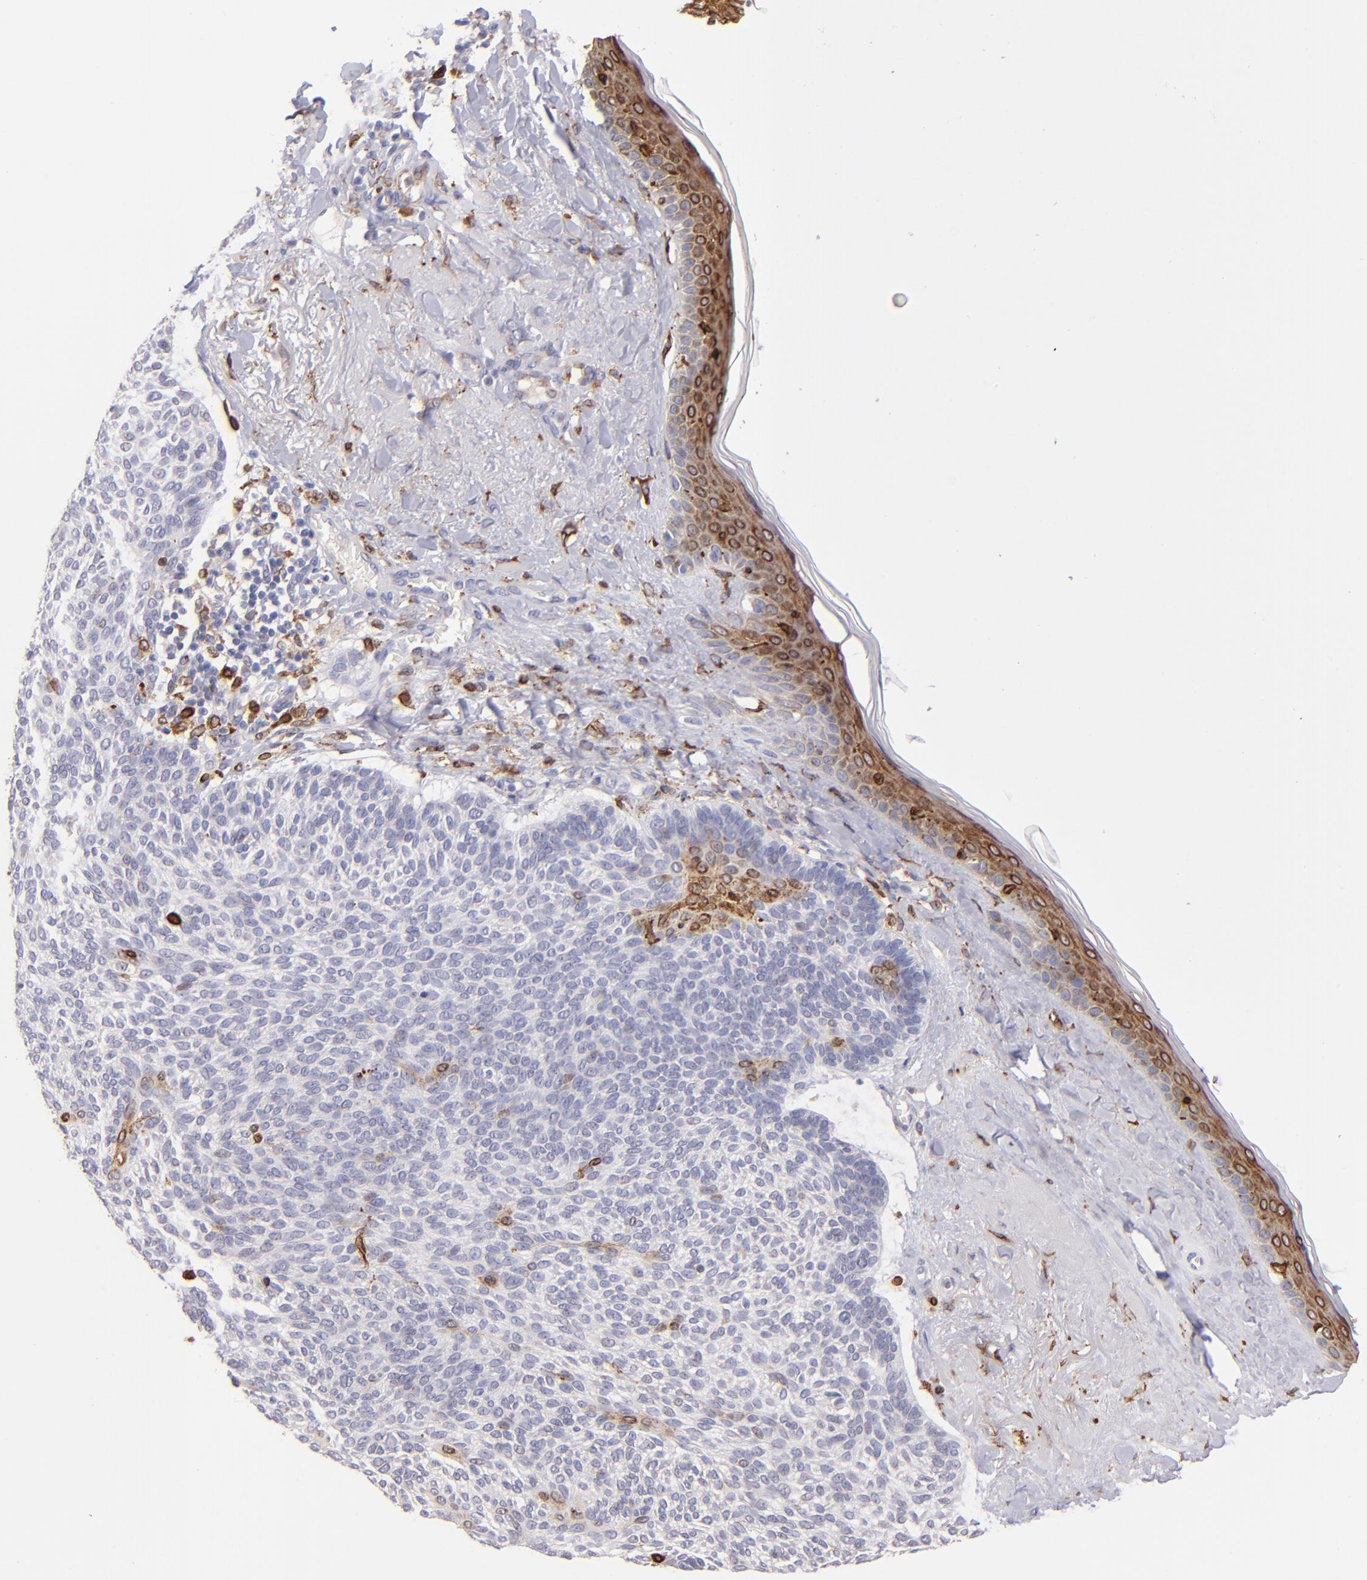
{"staining": {"intensity": "negative", "quantity": "none", "location": "none"}, "tissue": "skin cancer", "cell_type": "Tumor cells", "image_type": "cancer", "snomed": [{"axis": "morphology", "description": "Normal tissue, NOS"}, {"axis": "morphology", "description": "Basal cell carcinoma"}, {"axis": "topography", "description": "Skin"}], "caption": "Skin basal cell carcinoma stained for a protein using IHC shows no staining tumor cells.", "gene": "PTGS1", "patient": {"sex": "female", "age": 70}}